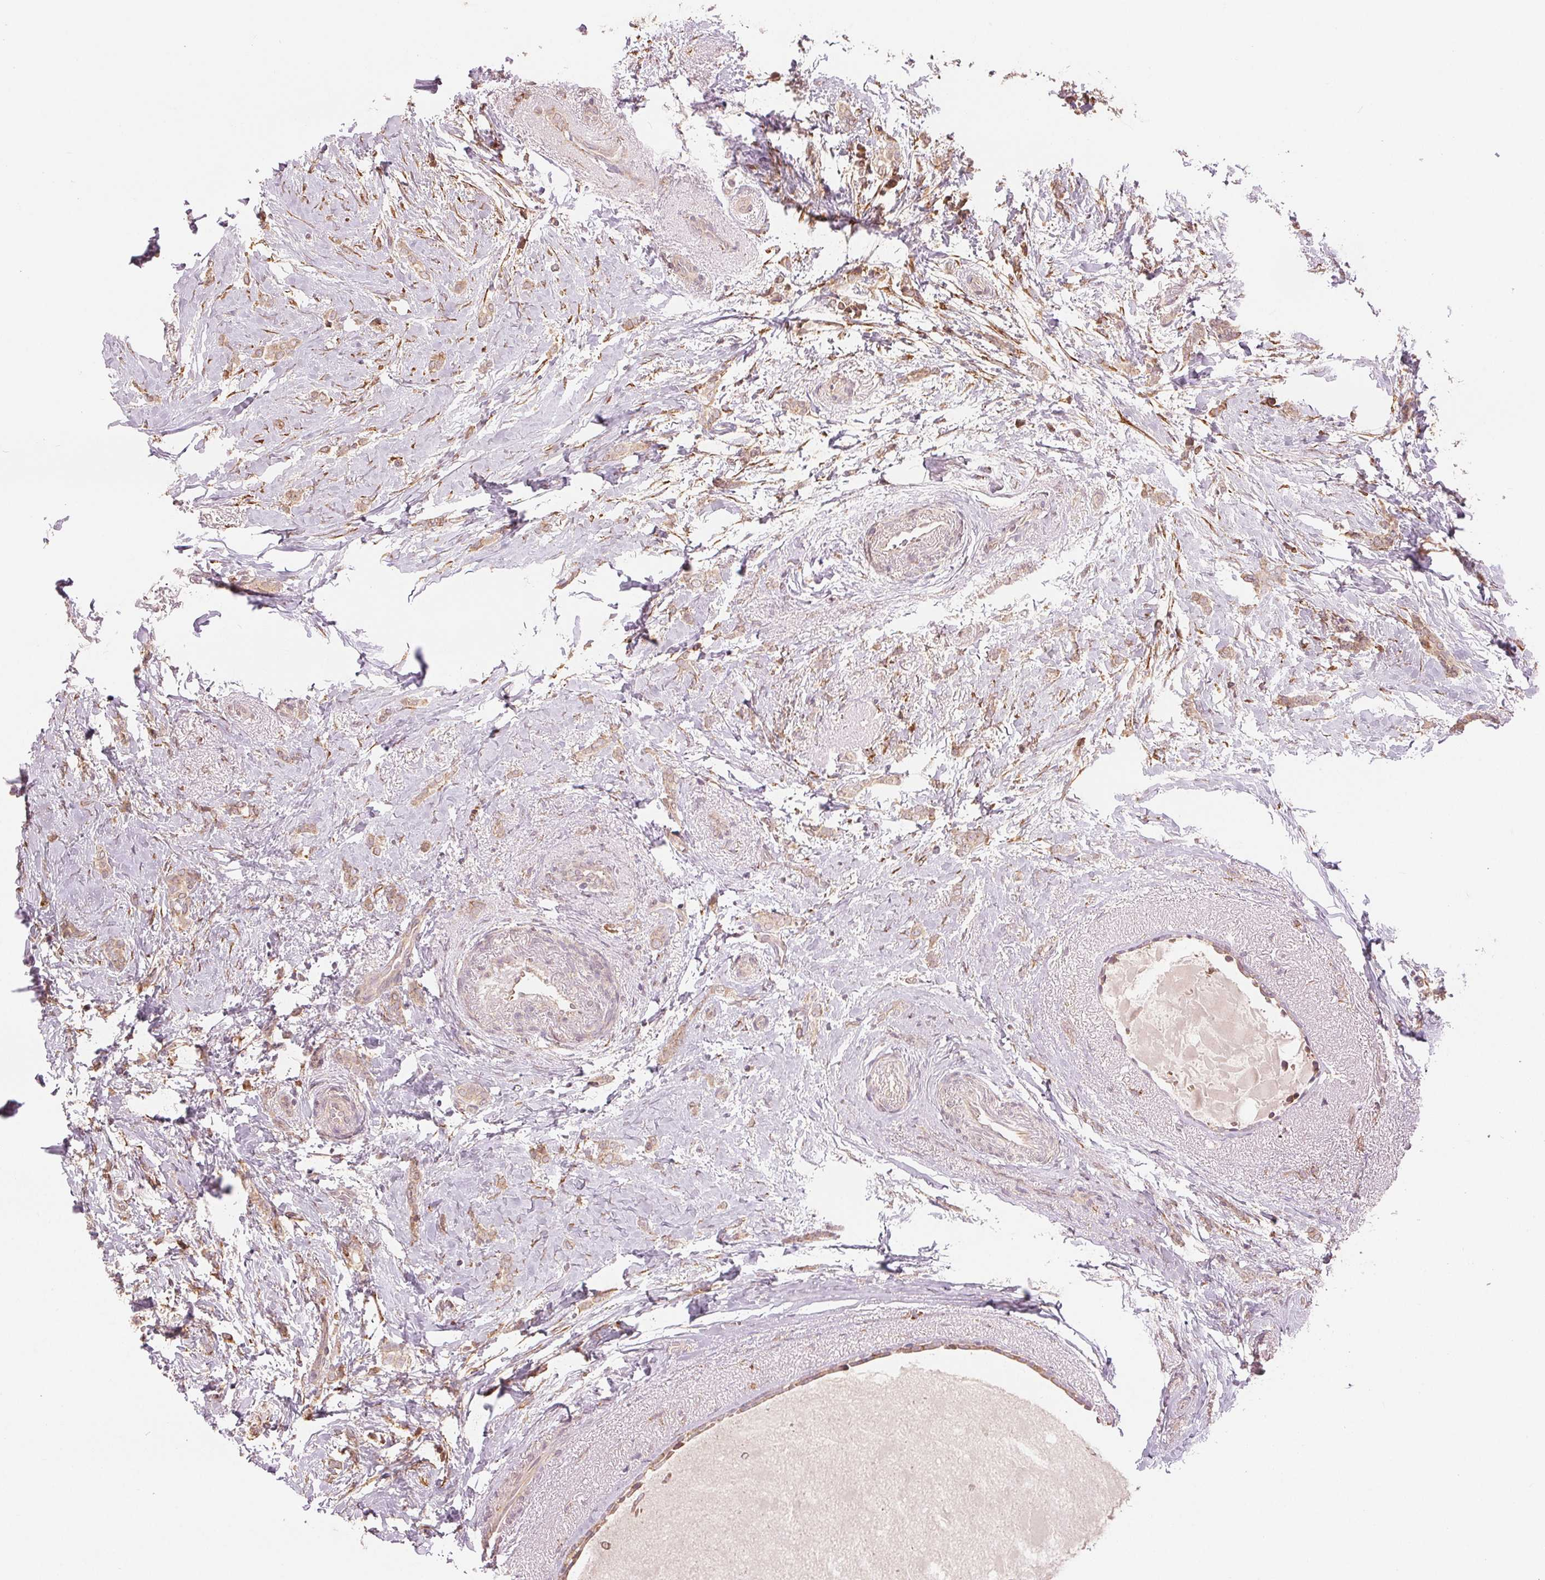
{"staining": {"intensity": "weak", "quantity": ">75%", "location": "cytoplasmic/membranous"}, "tissue": "breast cancer", "cell_type": "Tumor cells", "image_type": "cancer", "snomed": [{"axis": "morphology", "description": "Normal tissue, NOS"}, {"axis": "morphology", "description": "Duct carcinoma"}, {"axis": "topography", "description": "Breast"}], "caption": "Immunohistochemical staining of breast cancer (infiltrating ductal carcinoma) demonstrates low levels of weak cytoplasmic/membranous expression in approximately >75% of tumor cells.", "gene": "SLC20A1", "patient": {"sex": "female", "age": 77}}